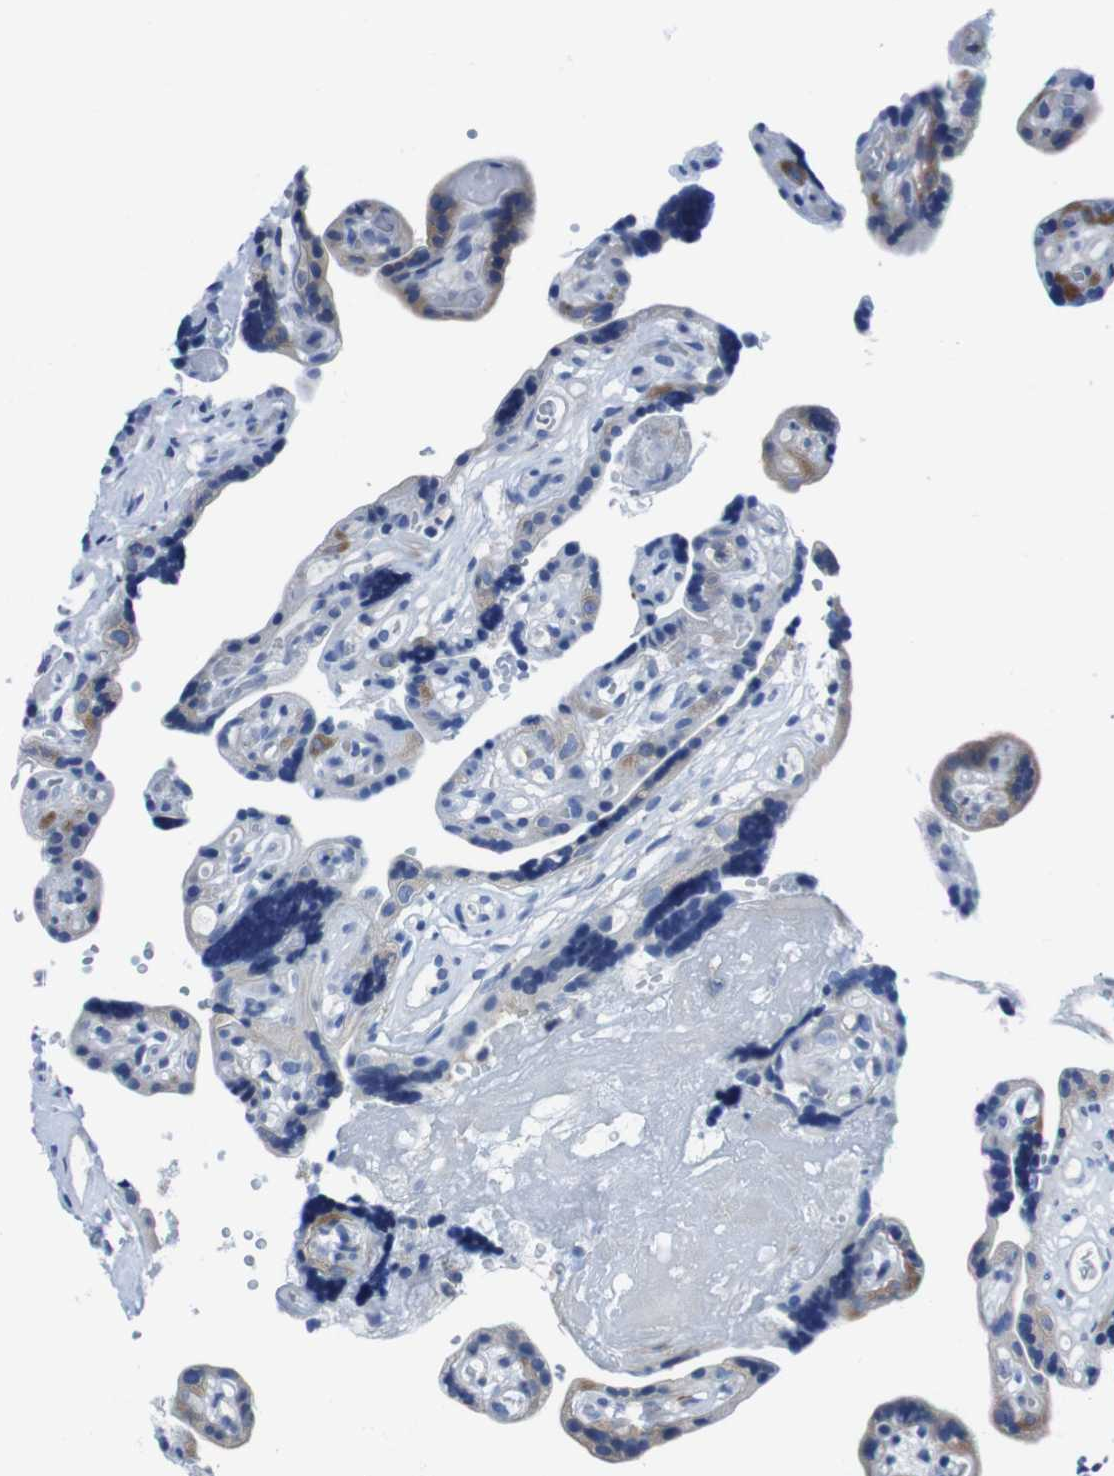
{"staining": {"intensity": "strong", "quantity": ">75%", "location": "cytoplasmic/membranous"}, "tissue": "placenta", "cell_type": "Trophoblastic cells", "image_type": "normal", "snomed": [{"axis": "morphology", "description": "Normal tissue, NOS"}, {"axis": "topography", "description": "Placenta"}], "caption": "This histopathology image displays immunohistochemistry (IHC) staining of benign human placenta, with high strong cytoplasmic/membranous staining in approximately >75% of trophoblastic cells.", "gene": "EIF4A1", "patient": {"sex": "female", "age": 30}}